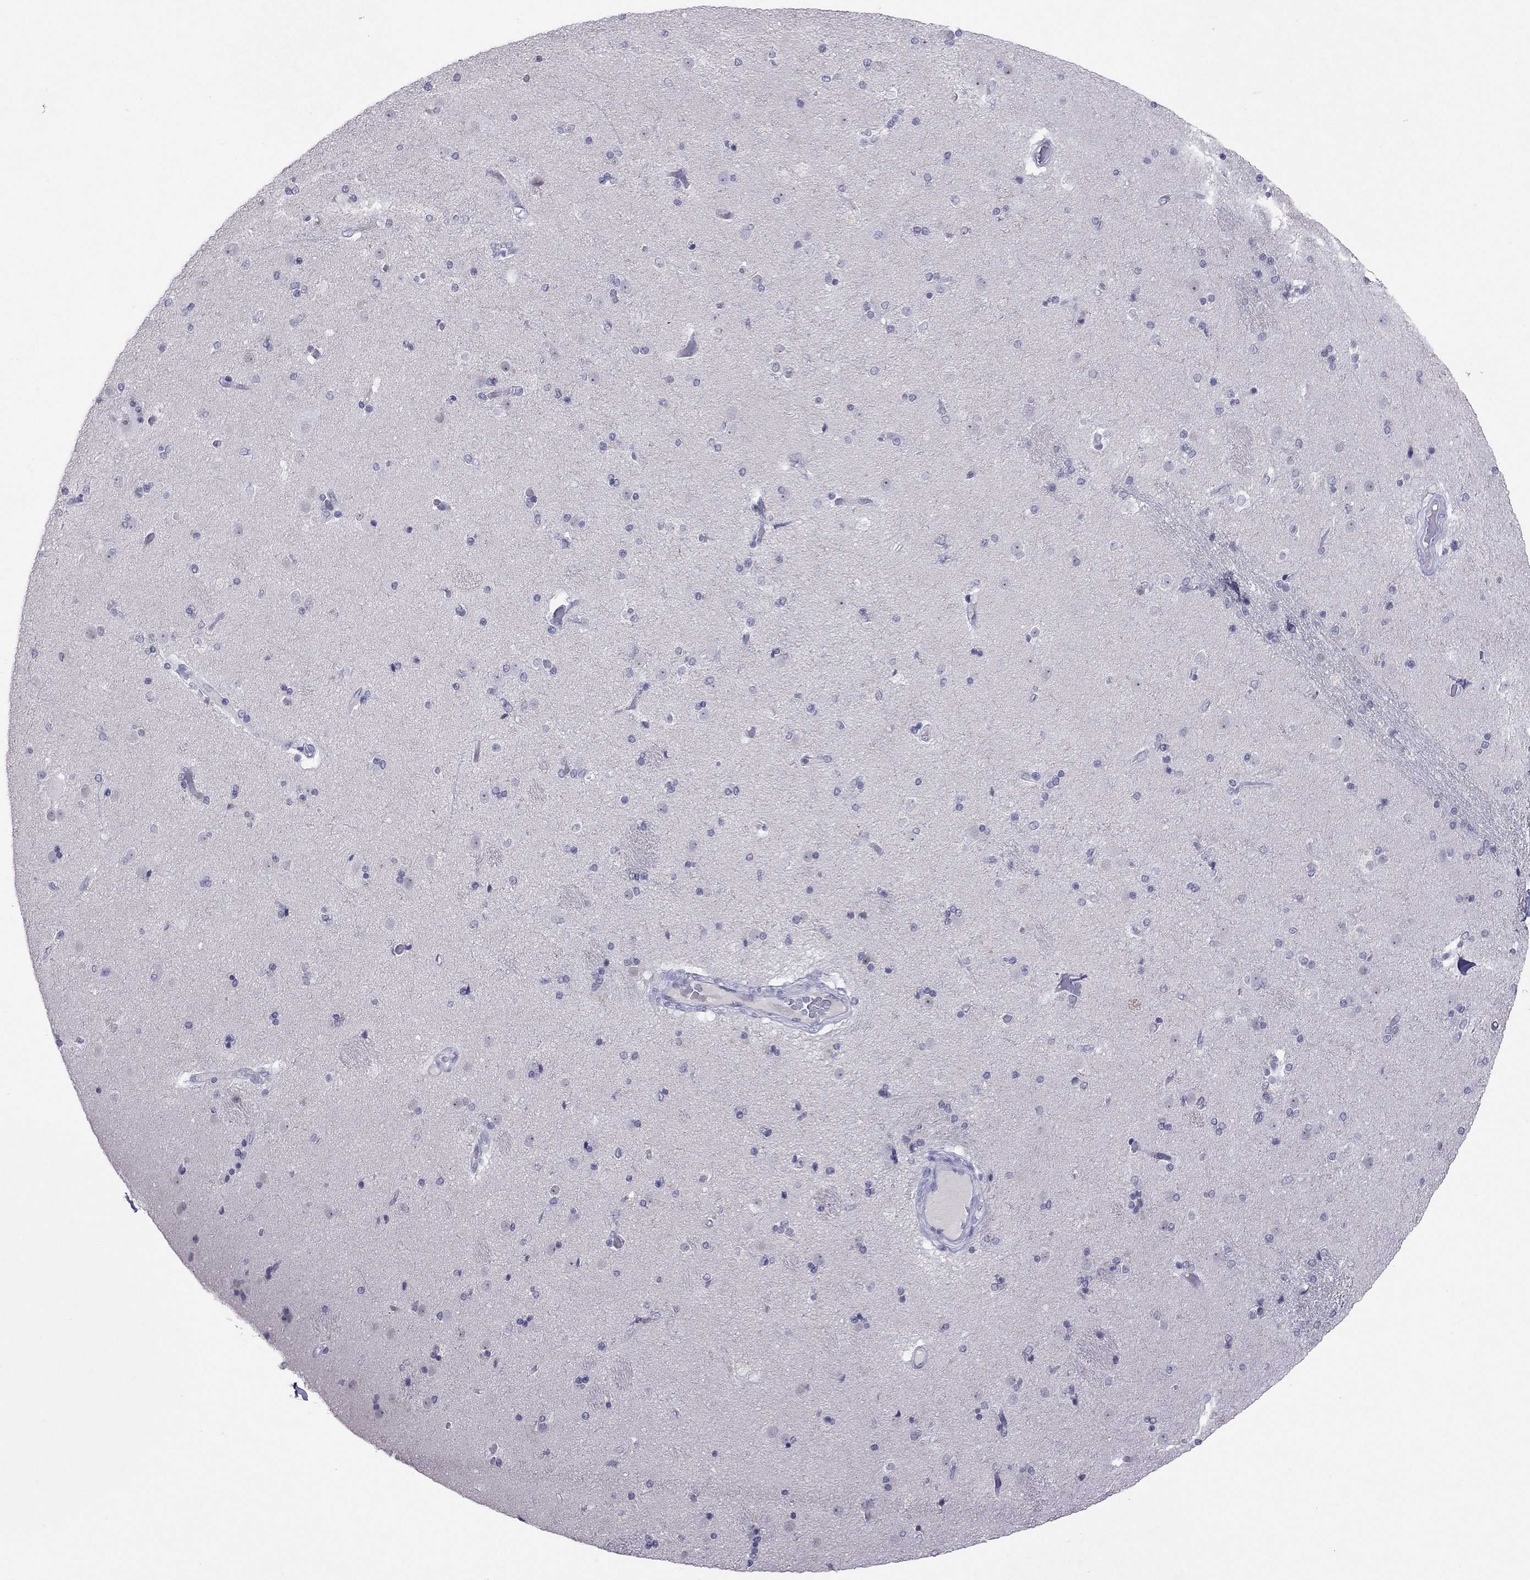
{"staining": {"intensity": "negative", "quantity": "none", "location": "none"}, "tissue": "caudate", "cell_type": "Glial cells", "image_type": "normal", "snomed": [{"axis": "morphology", "description": "Normal tissue, NOS"}, {"axis": "topography", "description": "Lateral ventricle wall"}], "caption": "This is an immunohistochemistry image of normal caudate. There is no positivity in glial cells.", "gene": "JHY", "patient": {"sex": "male", "age": 54}}